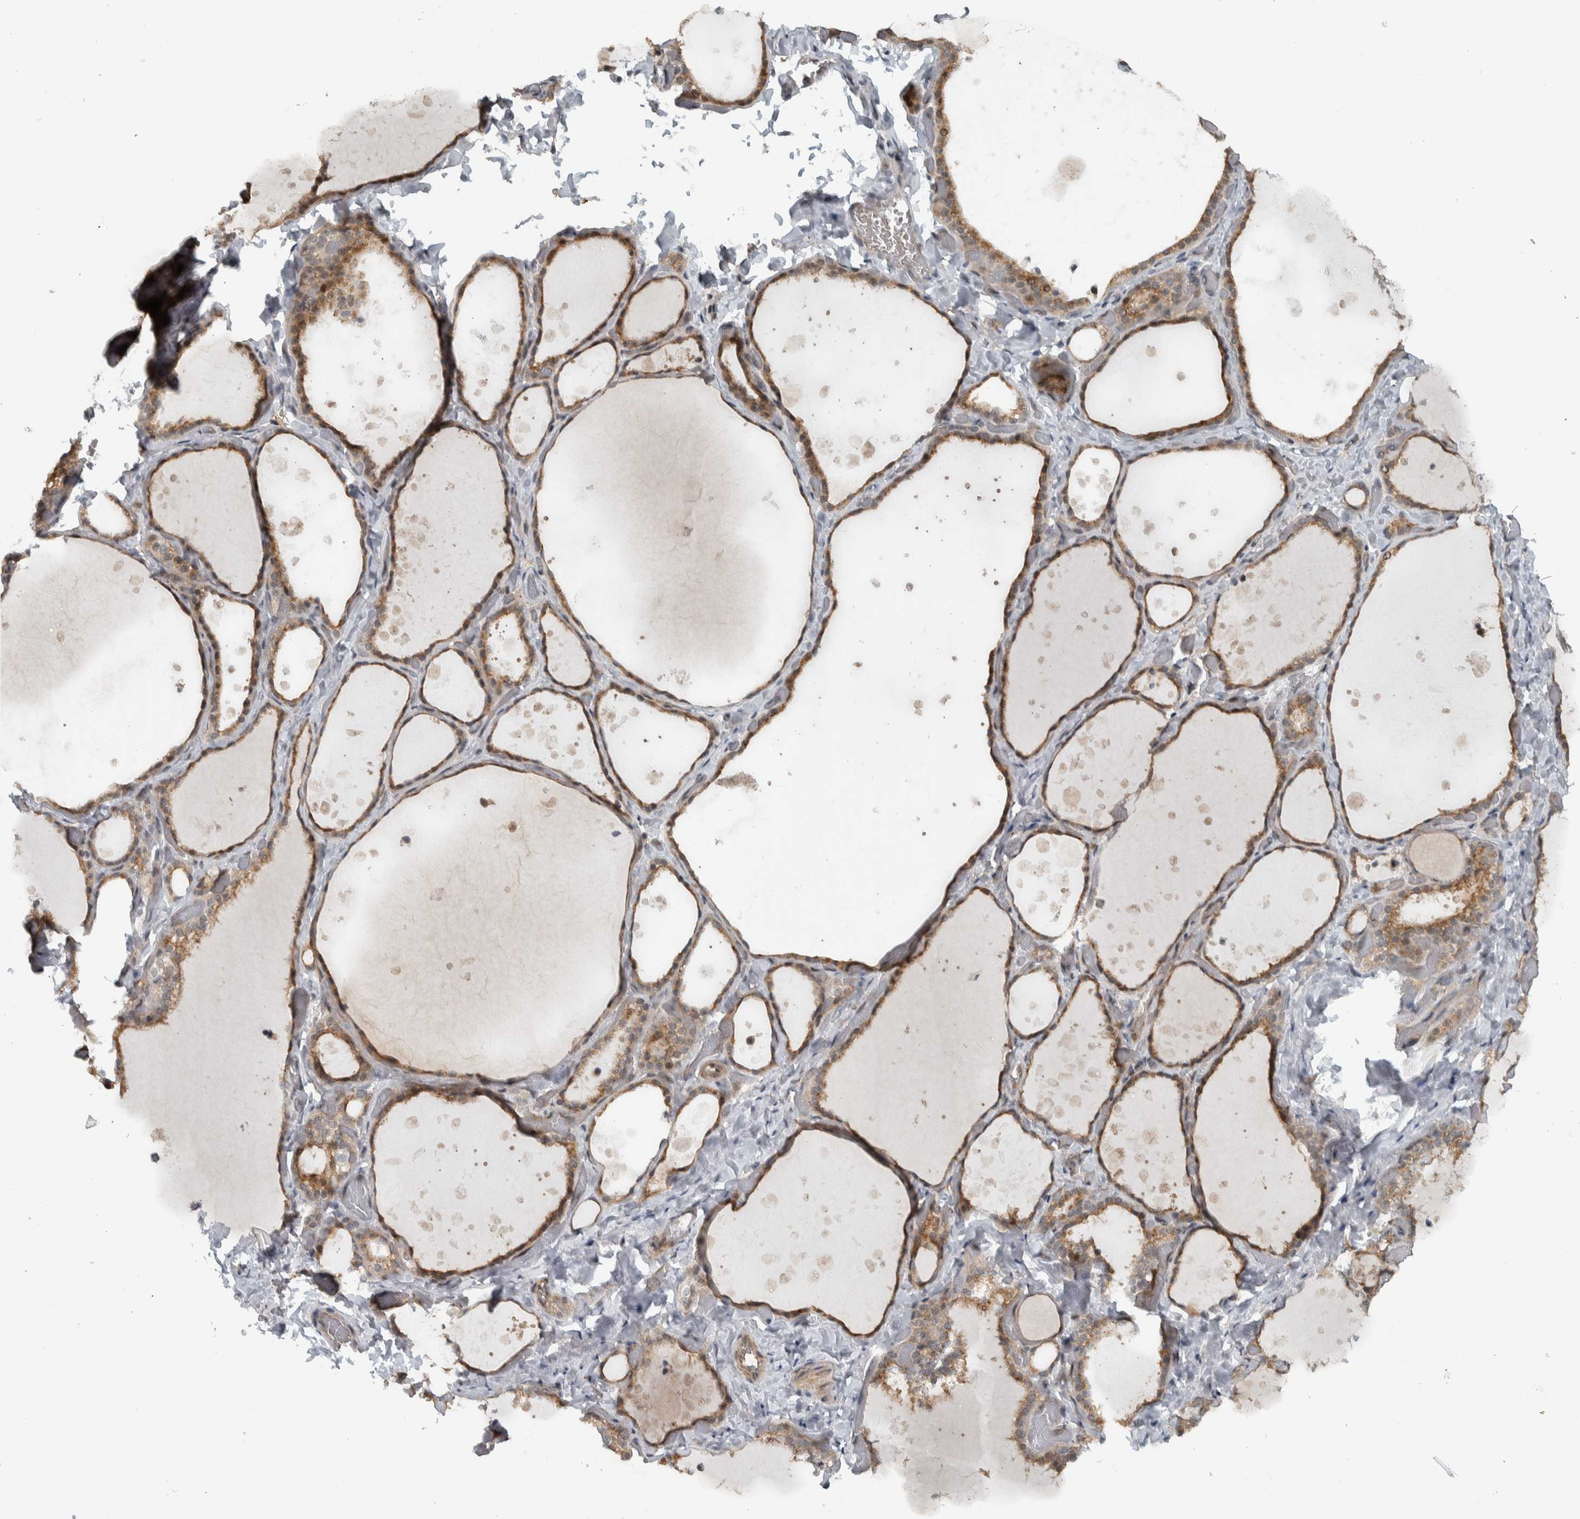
{"staining": {"intensity": "moderate", "quantity": ">75%", "location": "cytoplasmic/membranous"}, "tissue": "thyroid gland", "cell_type": "Glandular cells", "image_type": "normal", "snomed": [{"axis": "morphology", "description": "Normal tissue, NOS"}, {"axis": "topography", "description": "Thyroid gland"}], "caption": "Brown immunohistochemical staining in benign thyroid gland exhibits moderate cytoplasmic/membranous staining in approximately >75% of glandular cells. The staining was performed using DAB to visualize the protein expression in brown, while the nuclei were stained in blue with hematoxylin (Magnification: 20x).", "gene": "NAPG", "patient": {"sex": "female", "age": 44}}